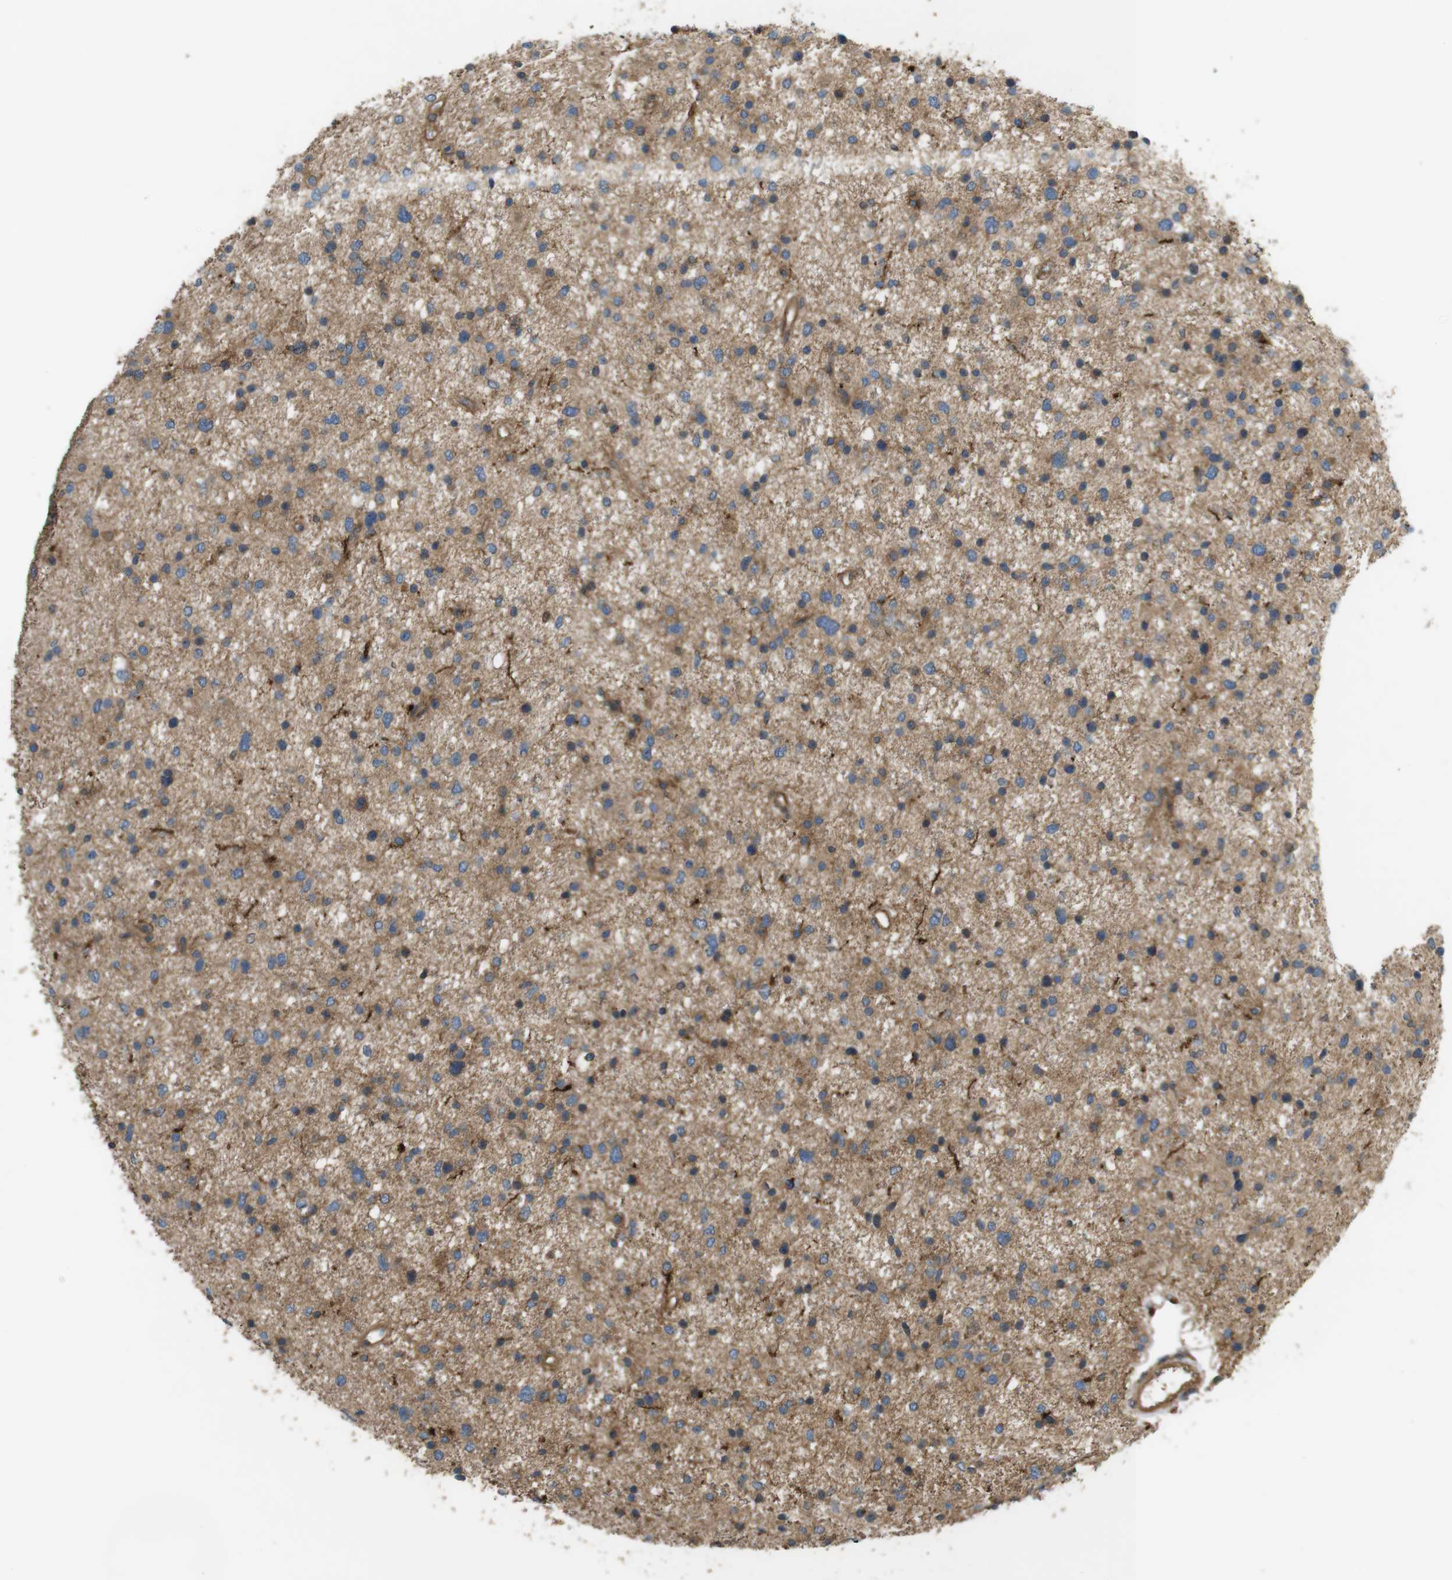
{"staining": {"intensity": "moderate", "quantity": "<25%", "location": "cytoplasmic/membranous"}, "tissue": "glioma", "cell_type": "Tumor cells", "image_type": "cancer", "snomed": [{"axis": "morphology", "description": "Glioma, malignant, Low grade"}, {"axis": "topography", "description": "Brain"}], "caption": "Glioma stained with immunohistochemistry reveals moderate cytoplasmic/membranous positivity in approximately <25% of tumor cells.", "gene": "DDAH2", "patient": {"sex": "female", "age": 37}}